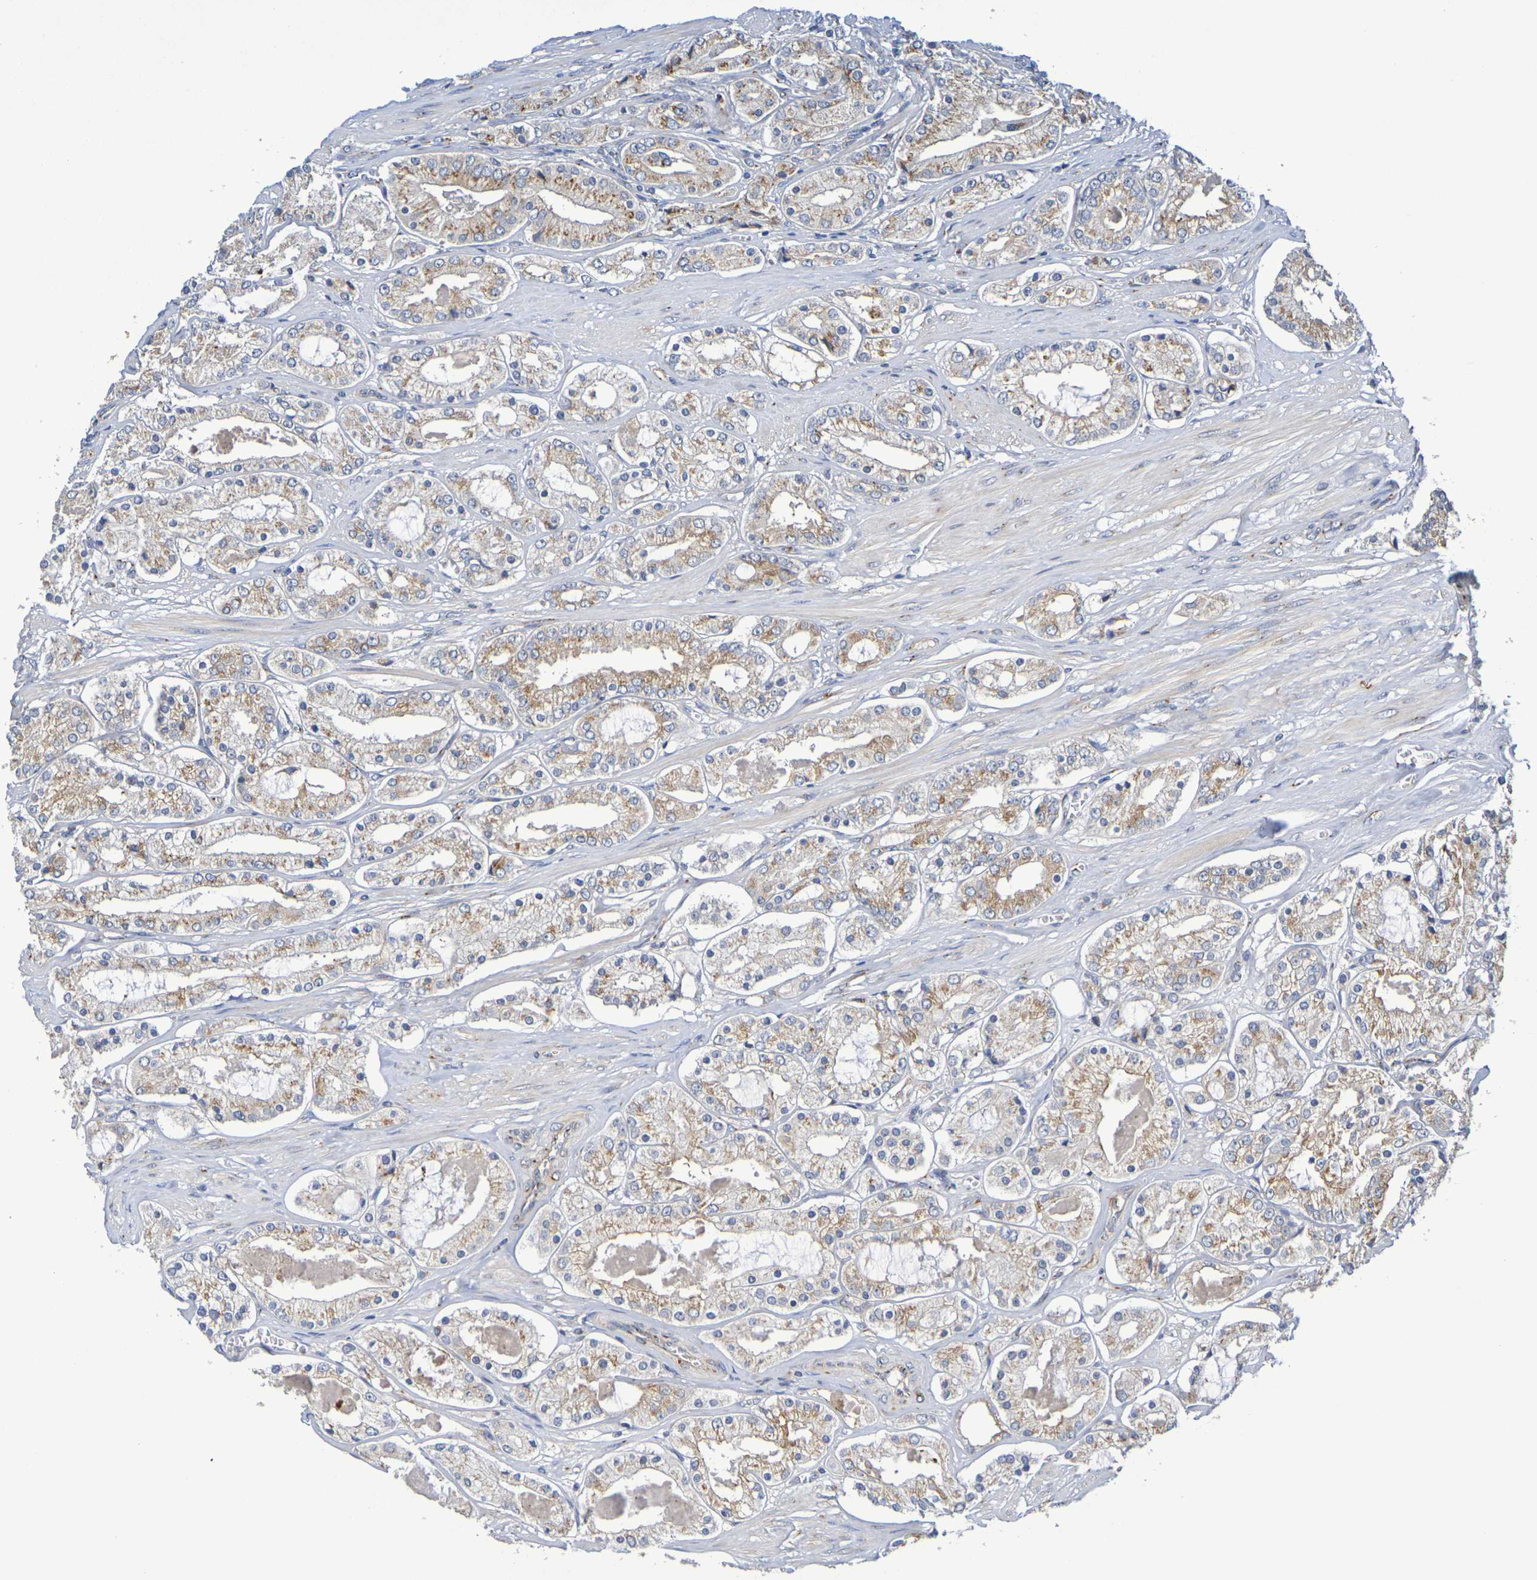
{"staining": {"intensity": "moderate", "quantity": ">75%", "location": "cytoplasmic/membranous"}, "tissue": "prostate cancer", "cell_type": "Tumor cells", "image_type": "cancer", "snomed": [{"axis": "morphology", "description": "Adenocarcinoma, High grade"}, {"axis": "topography", "description": "Prostate"}], "caption": "The image reveals staining of prostate cancer (adenocarcinoma (high-grade)), revealing moderate cytoplasmic/membranous protein expression (brown color) within tumor cells.", "gene": "DCP2", "patient": {"sex": "male", "age": 66}}